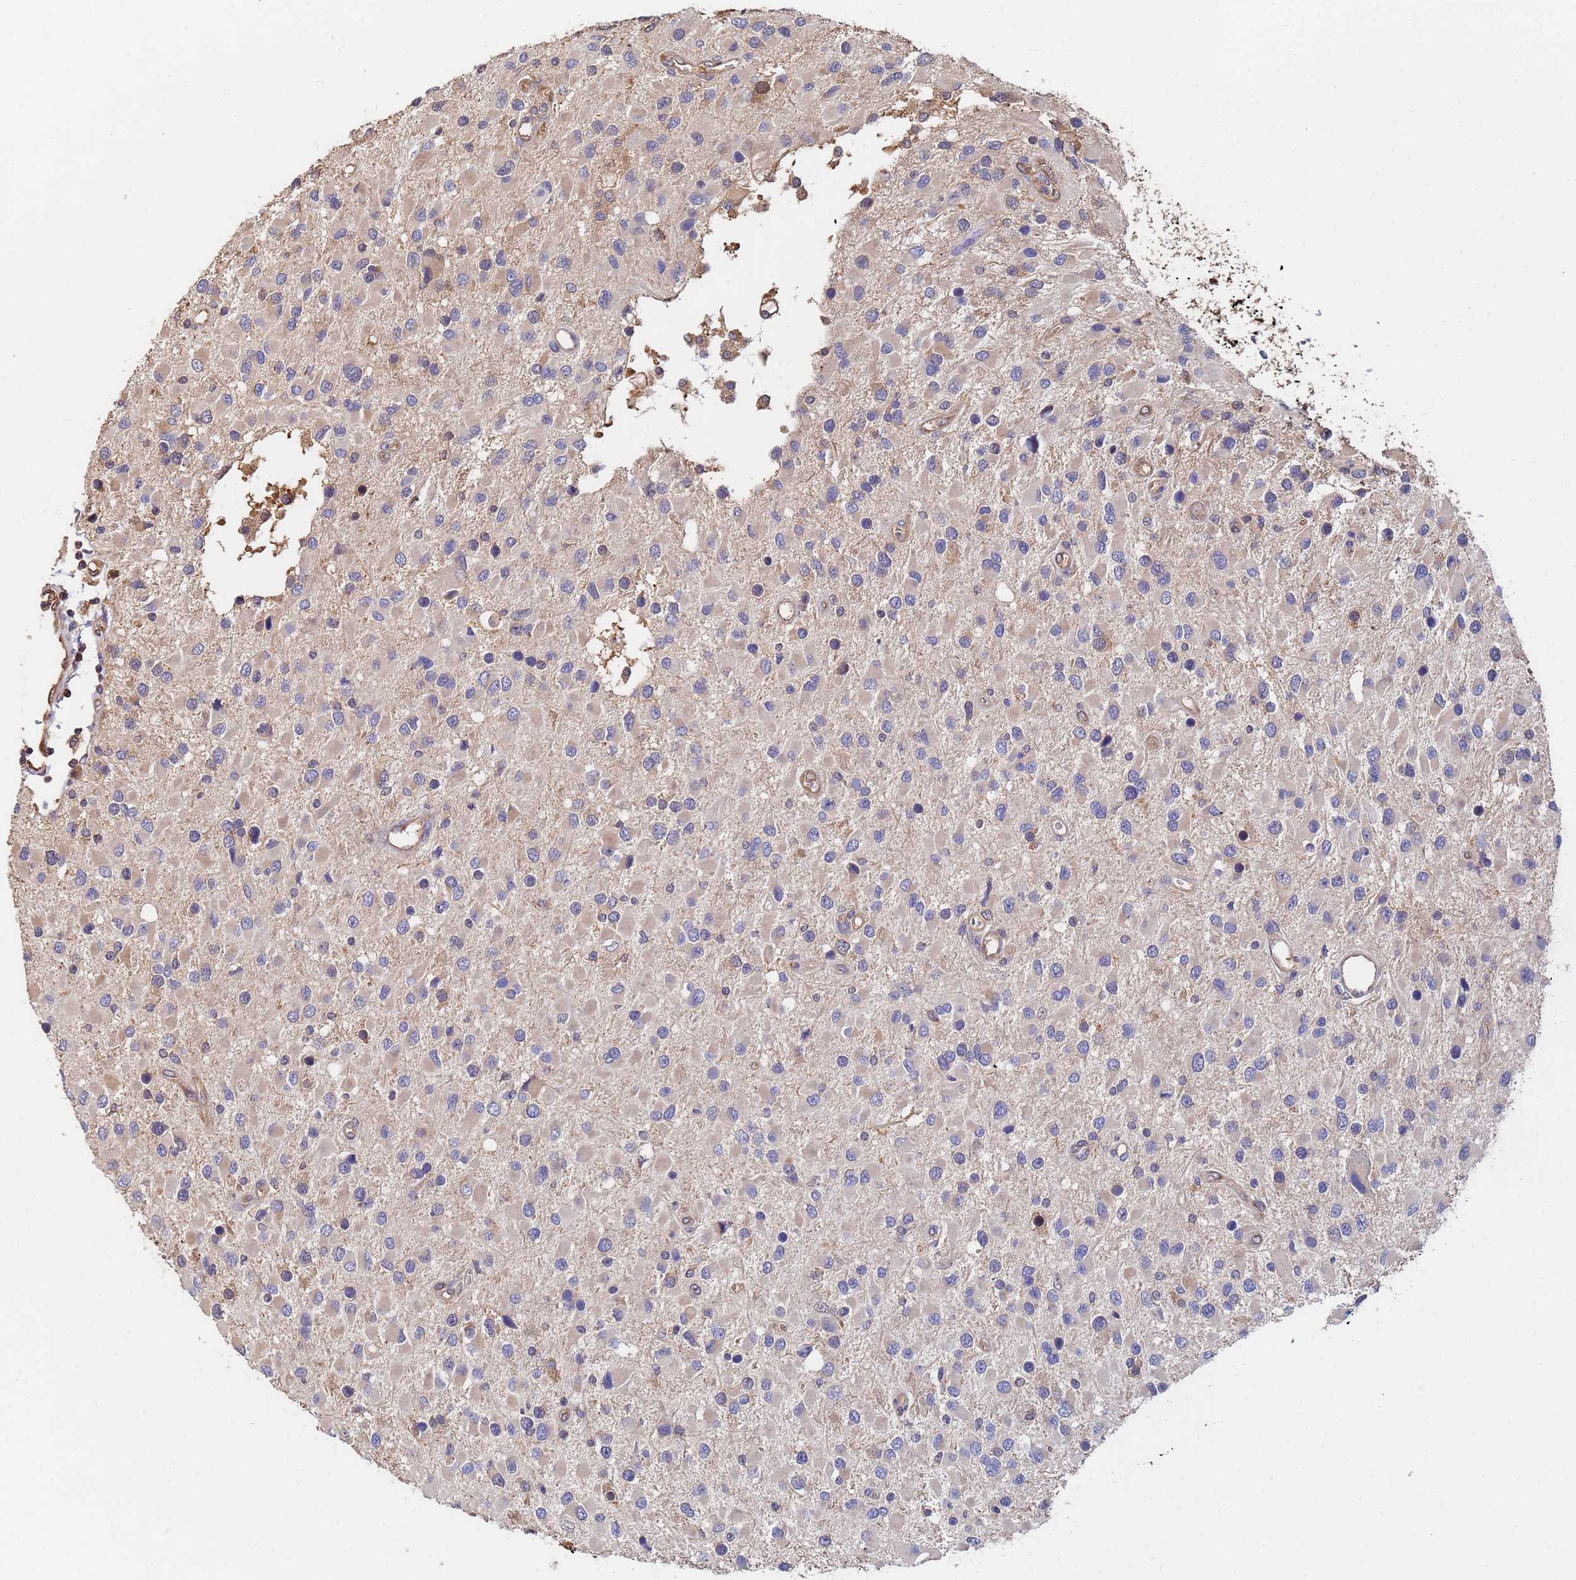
{"staining": {"intensity": "negative", "quantity": "none", "location": "none"}, "tissue": "glioma", "cell_type": "Tumor cells", "image_type": "cancer", "snomed": [{"axis": "morphology", "description": "Glioma, malignant, High grade"}, {"axis": "topography", "description": "Brain"}], "caption": "The micrograph exhibits no staining of tumor cells in high-grade glioma (malignant).", "gene": "FAM25A", "patient": {"sex": "male", "age": 53}}